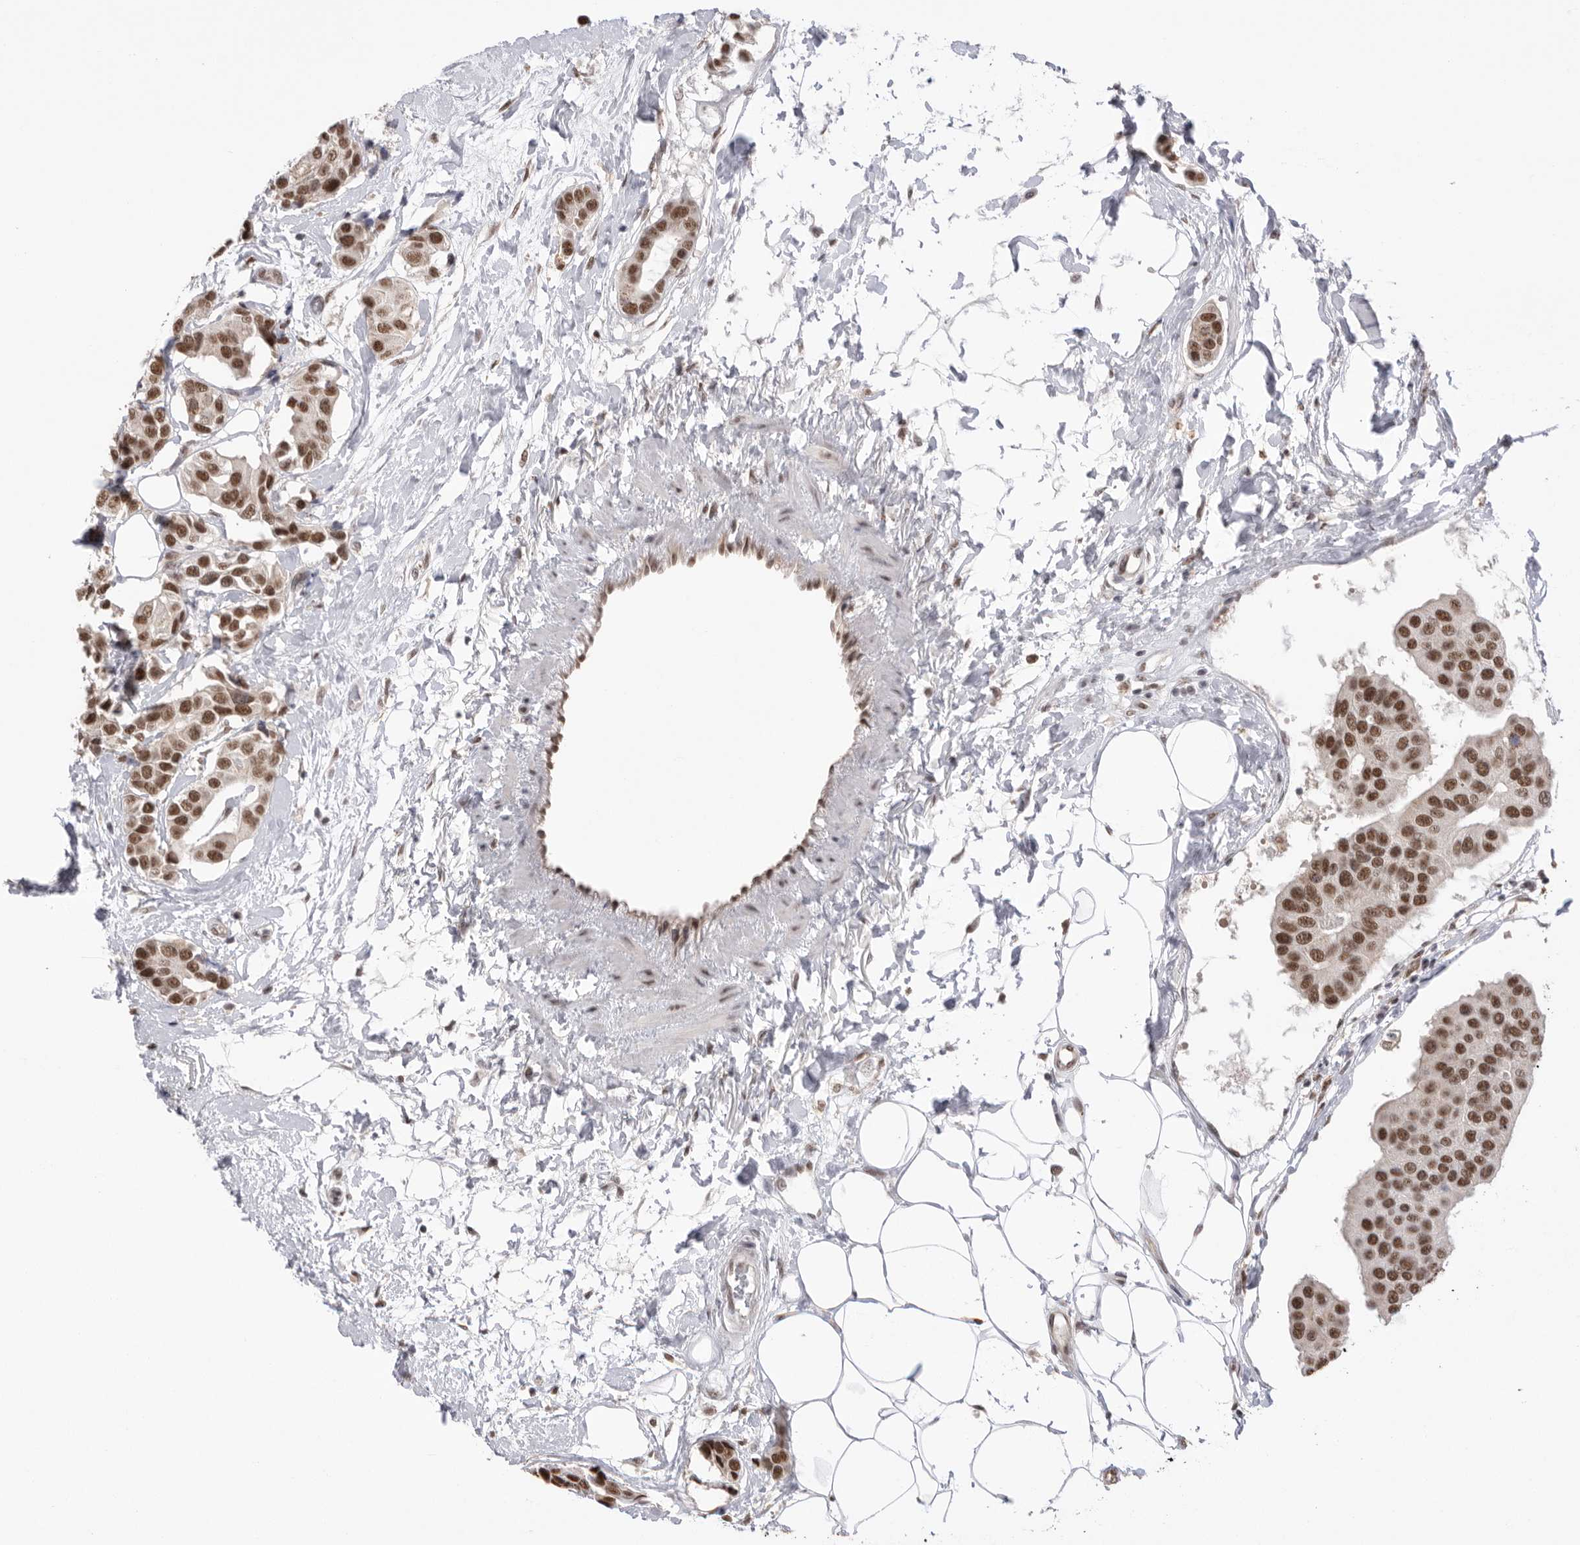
{"staining": {"intensity": "strong", "quantity": ">75%", "location": "nuclear"}, "tissue": "breast cancer", "cell_type": "Tumor cells", "image_type": "cancer", "snomed": [{"axis": "morphology", "description": "Normal tissue, NOS"}, {"axis": "morphology", "description": "Duct carcinoma"}, {"axis": "topography", "description": "Breast"}], "caption": "A high-resolution histopathology image shows immunohistochemistry (IHC) staining of breast cancer (infiltrating ductal carcinoma), which displays strong nuclear expression in about >75% of tumor cells.", "gene": "BCLAF3", "patient": {"sex": "female", "age": 39}}